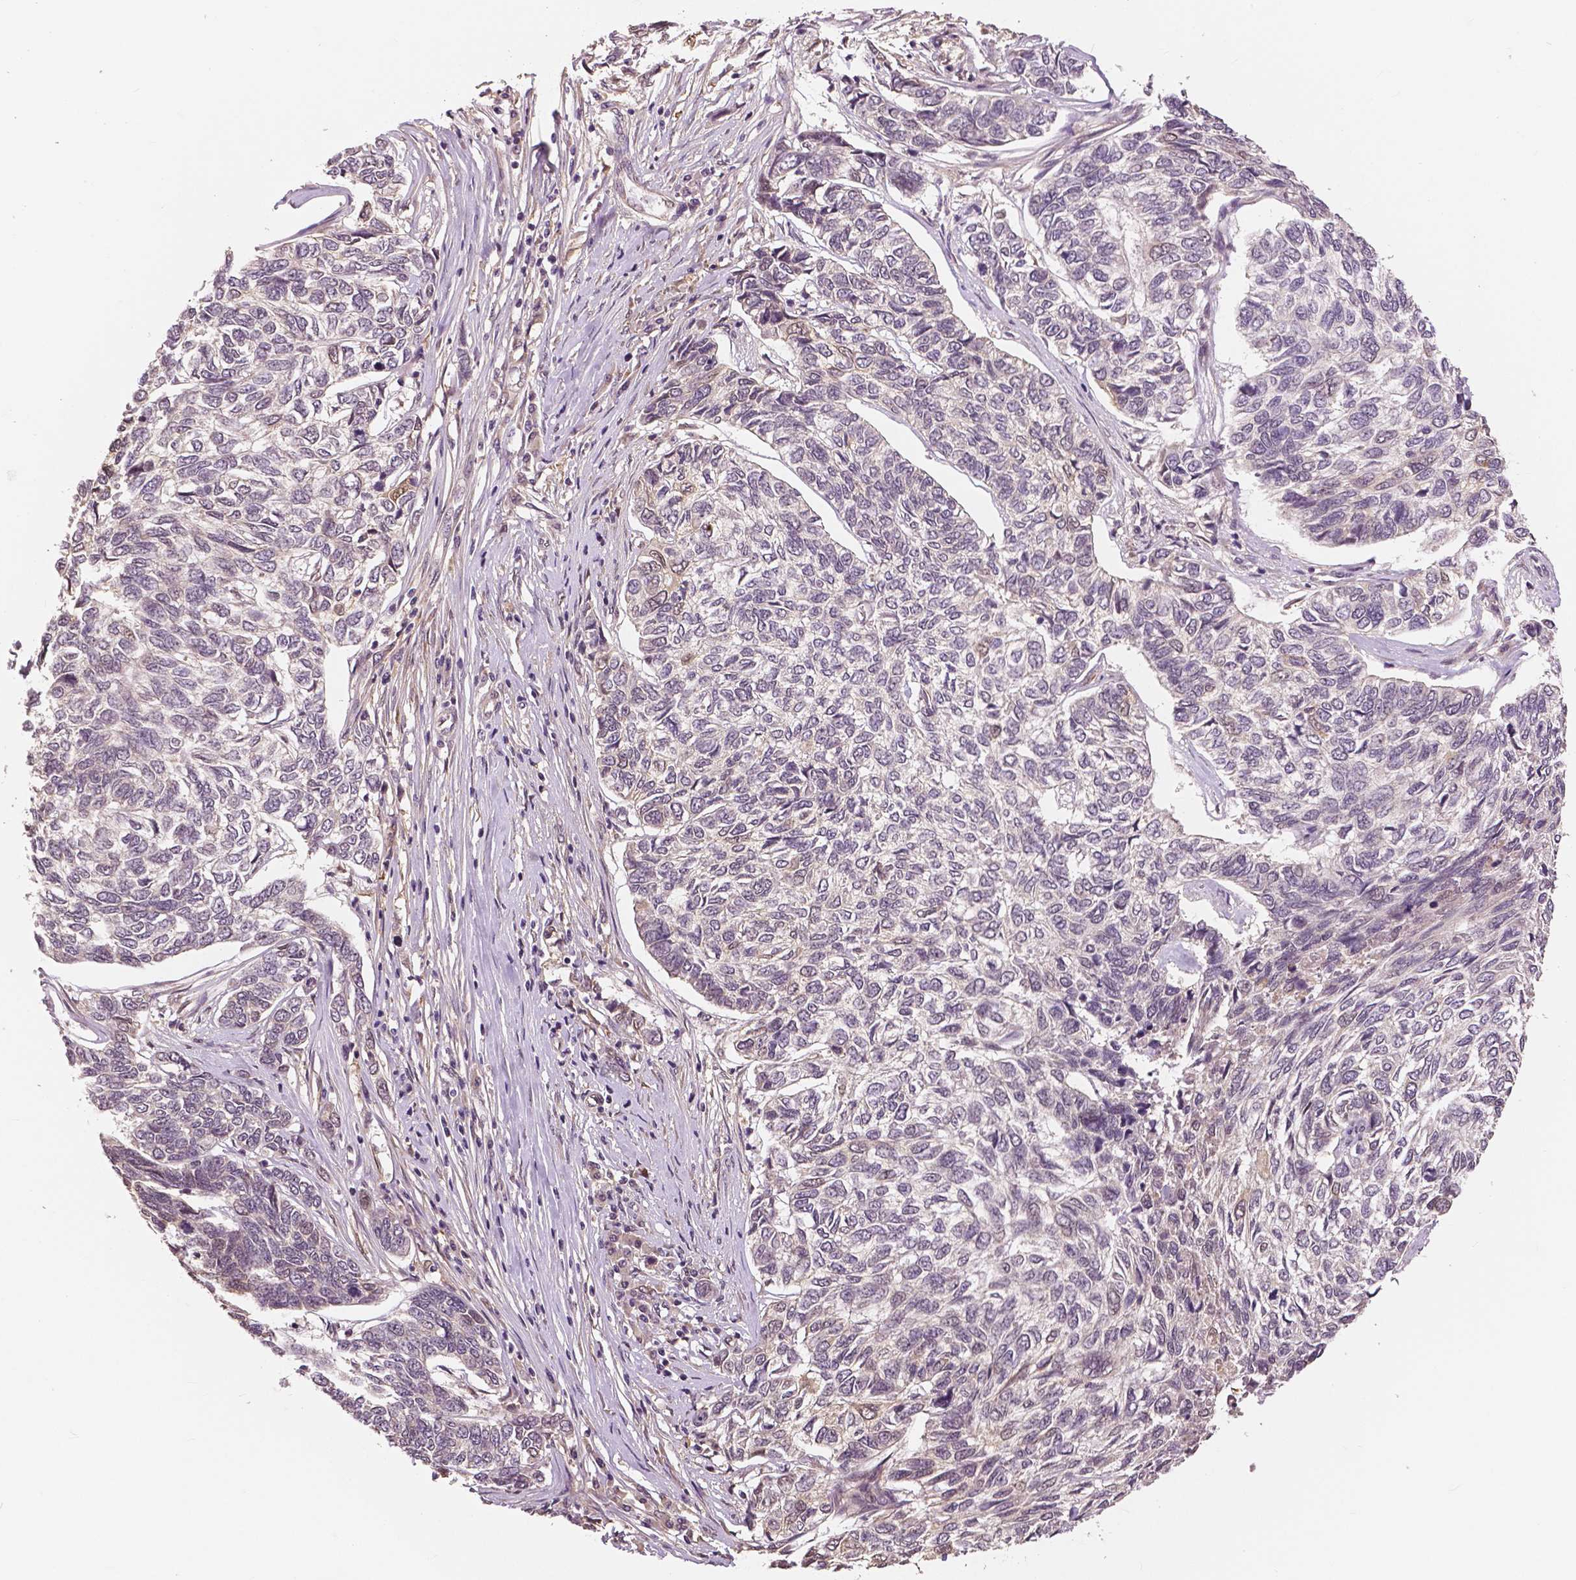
{"staining": {"intensity": "negative", "quantity": "none", "location": "none"}, "tissue": "skin cancer", "cell_type": "Tumor cells", "image_type": "cancer", "snomed": [{"axis": "morphology", "description": "Basal cell carcinoma"}, {"axis": "topography", "description": "Skin"}], "caption": "Skin cancer (basal cell carcinoma) was stained to show a protein in brown. There is no significant expression in tumor cells.", "gene": "MAP1LC3B", "patient": {"sex": "female", "age": 65}}